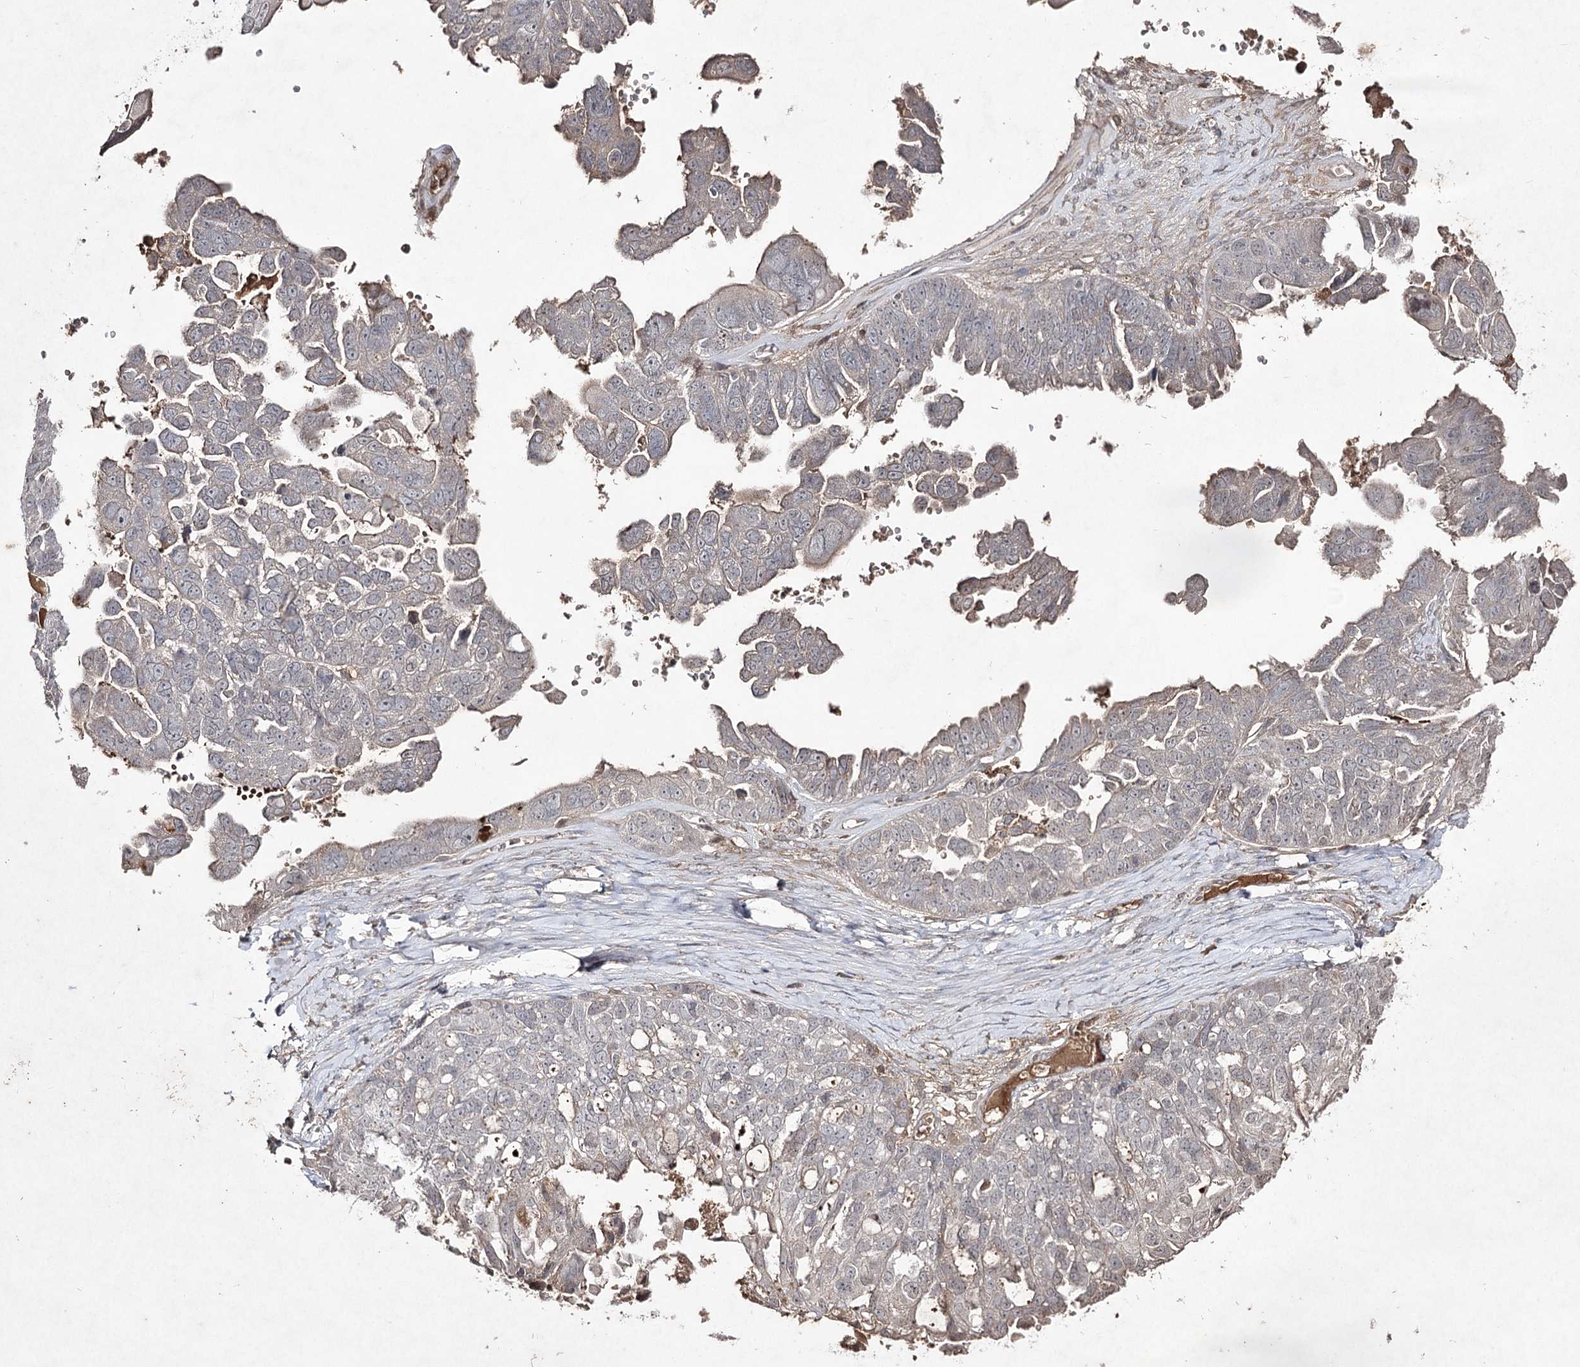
{"staining": {"intensity": "weak", "quantity": "<25%", "location": "cytoplasmic/membranous"}, "tissue": "ovarian cancer", "cell_type": "Tumor cells", "image_type": "cancer", "snomed": [{"axis": "morphology", "description": "Cystadenocarcinoma, serous, NOS"}, {"axis": "topography", "description": "Ovary"}], "caption": "An immunohistochemistry micrograph of ovarian cancer is shown. There is no staining in tumor cells of ovarian cancer.", "gene": "SYNGR3", "patient": {"sex": "female", "age": 79}}